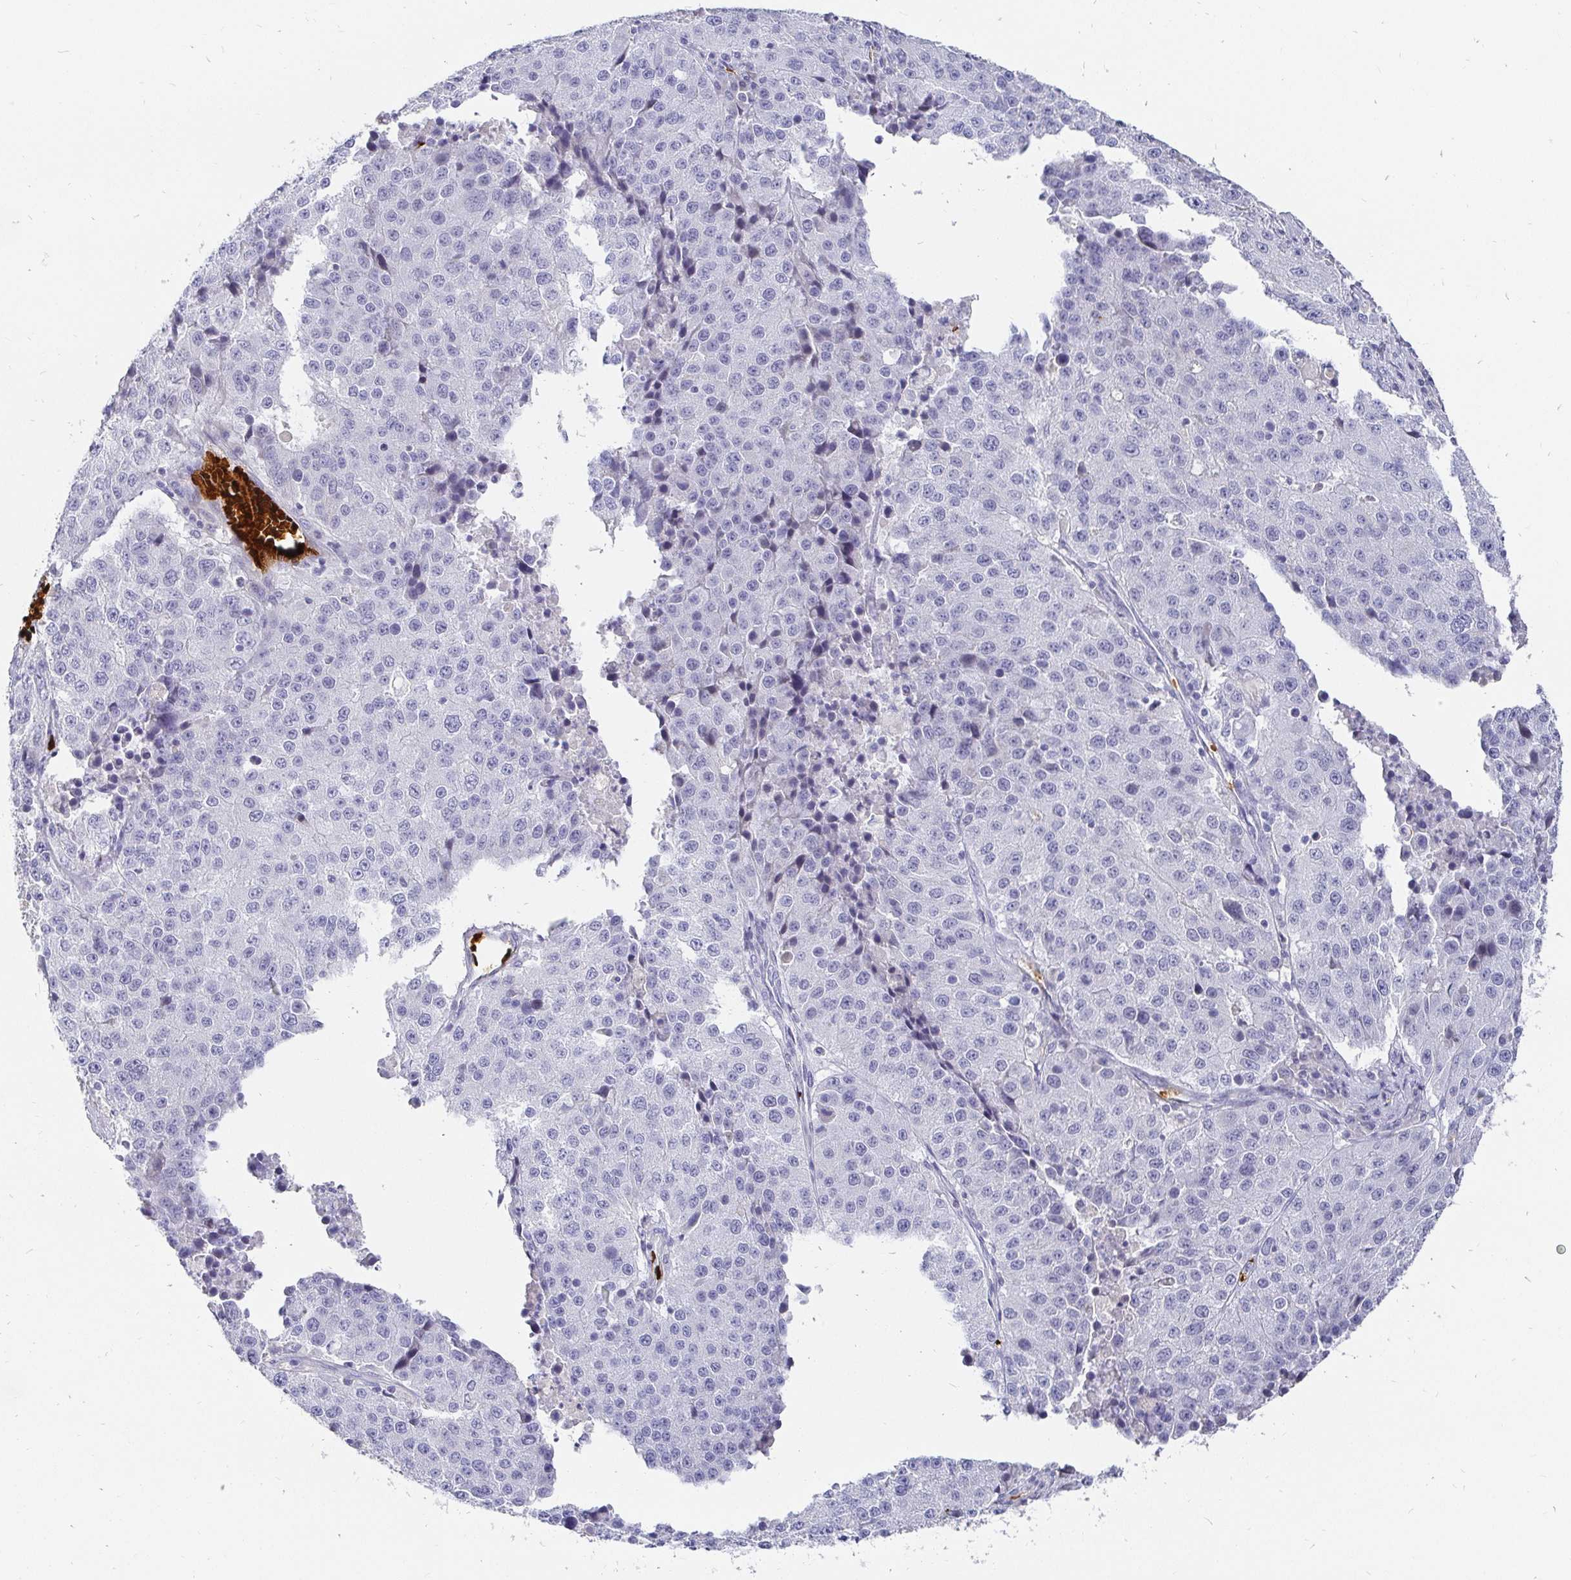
{"staining": {"intensity": "negative", "quantity": "none", "location": "none"}, "tissue": "stomach cancer", "cell_type": "Tumor cells", "image_type": "cancer", "snomed": [{"axis": "morphology", "description": "Adenocarcinoma, NOS"}, {"axis": "topography", "description": "Stomach"}], "caption": "DAB immunohistochemical staining of human stomach adenocarcinoma displays no significant staining in tumor cells.", "gene": "FGF21", "patient": {"sex": "male", "age": 71}}